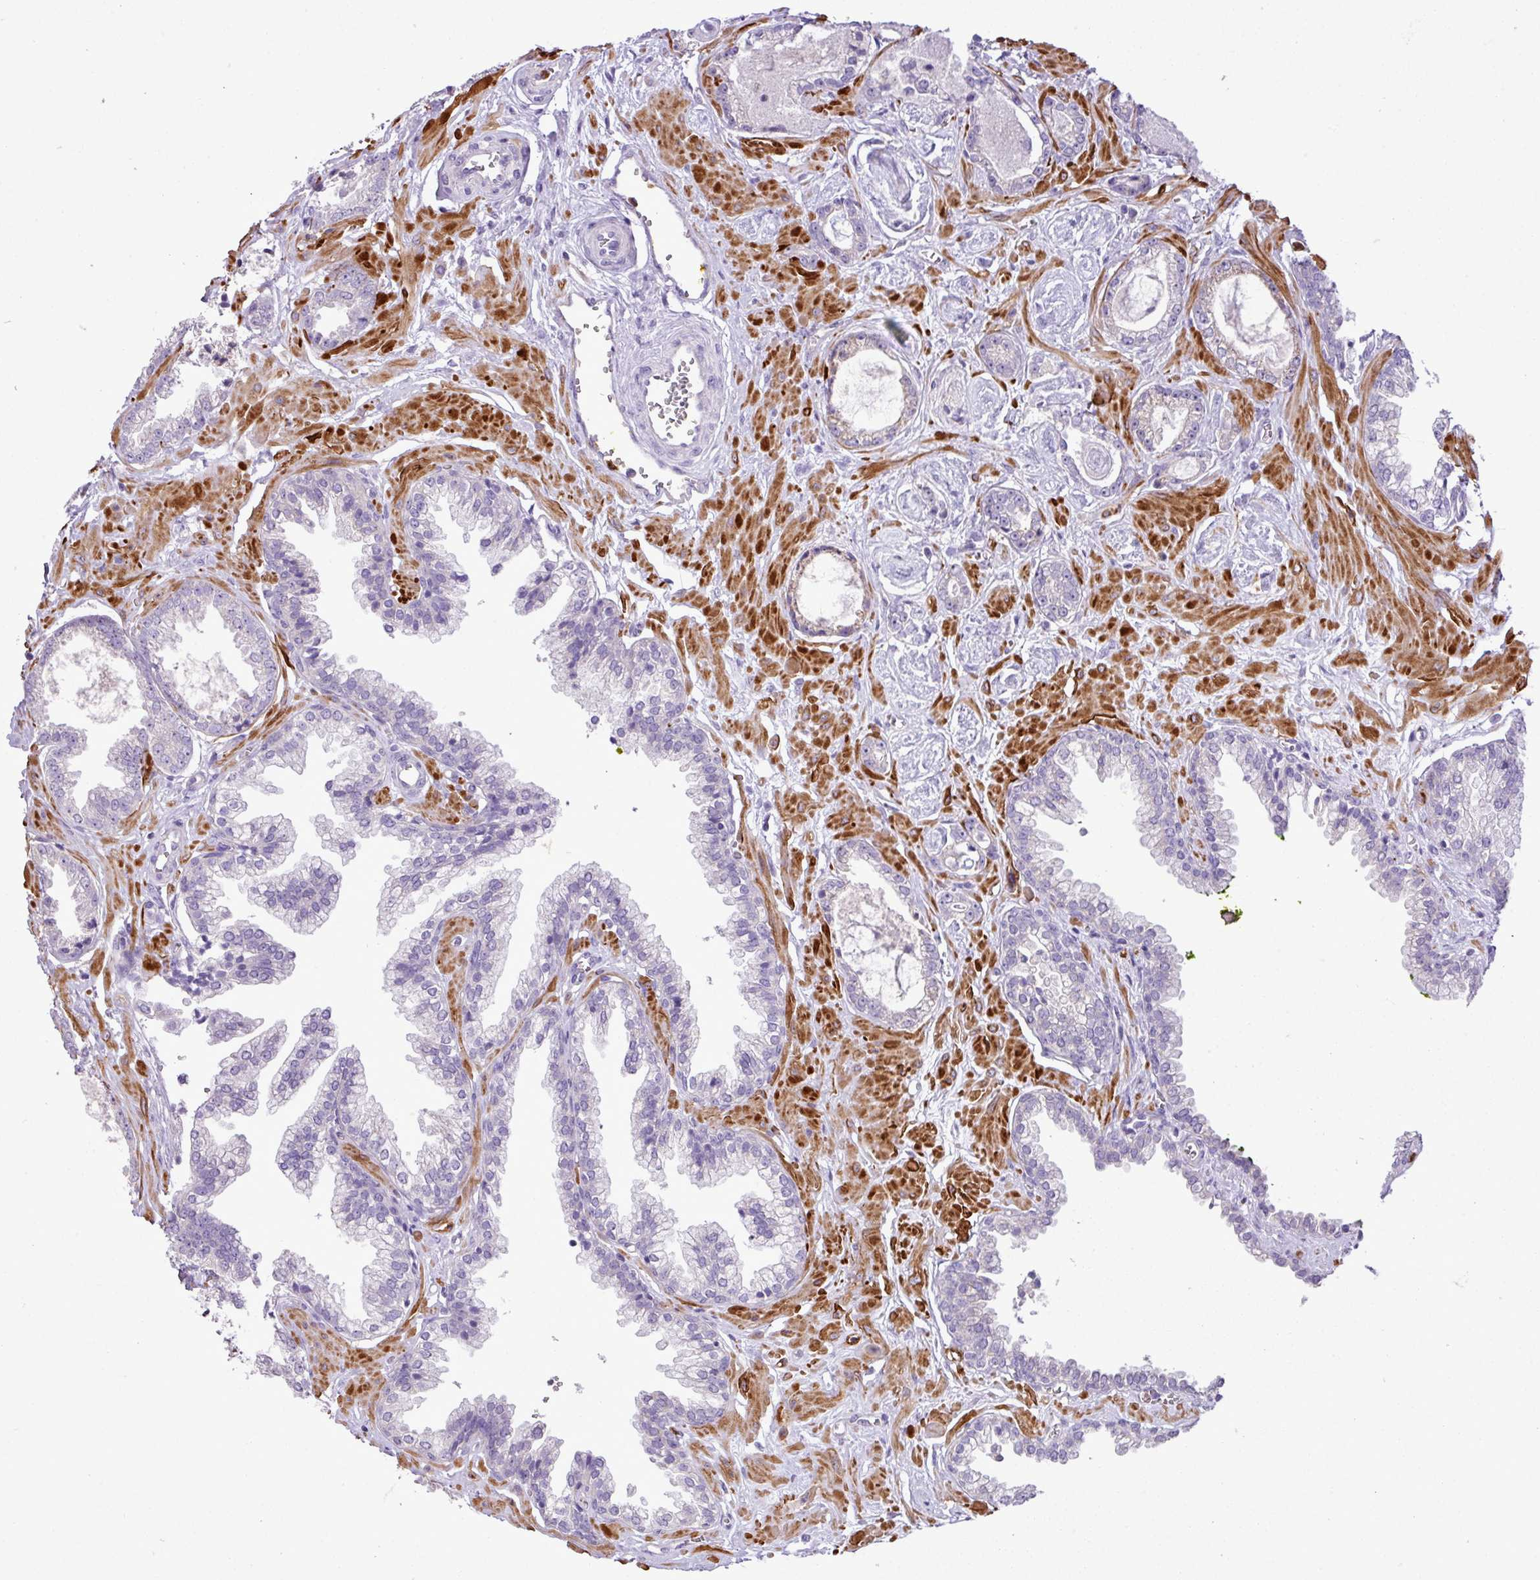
{"staining": {"intensity": "negative", "quantity": "none", "location": "none"}, "tissue": "prostate cancer", "cell_type": "Tumor cells", "image_type": "cancer", "snomed": [{"axis": "morphology", "description": "Adenocarcinoma, Low grade"}, {"axis": "topography", "description": "Prostate"}], "caption": "Immunohistochemistry of human prostate cancer (adenocarcinoma (low-grade)) demonstrates no expression in tumor cells.", "gene": "ZSCAN5A", "patient": {"sex": "male", "age": 60}}